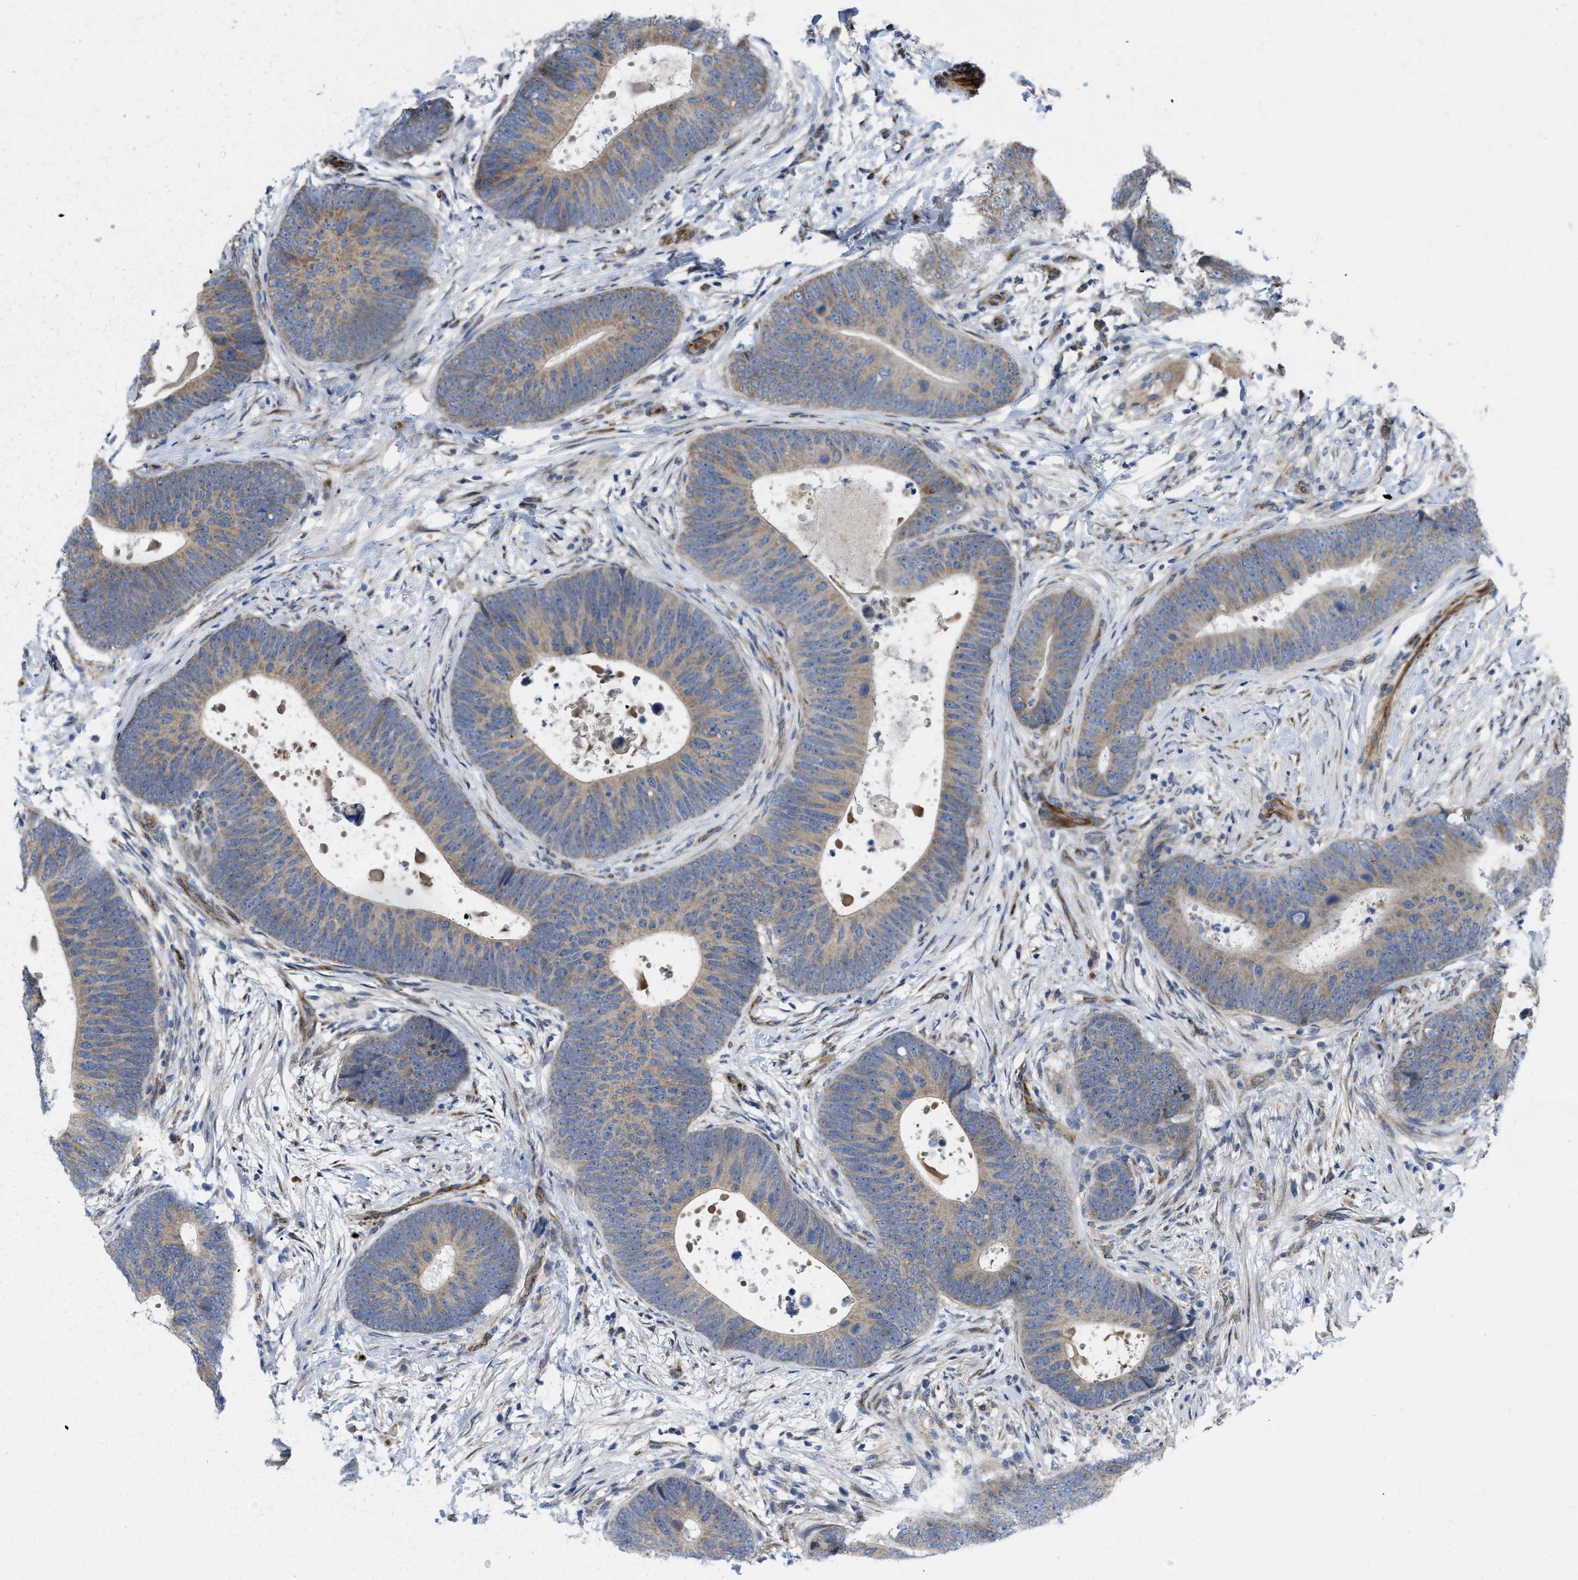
{"staining": {"intensity": "weak", "quantity": "25%-75%", "location": "cytoplasmic/membranous"}, "tissue": "colorectal cancer", "cell_type": "Tumor cells", "image_type": "cancer", "snomed": [{"axis": "morphology", "description": "Adenocarcinoma, NOS"}, {"axis": "topography", "description": "Colon"}], "caption": "This micrograph reveals colorectal cancer (adenocarcinoma) stained with immunohistochemistry to label a protein in brown. The cytoplasmic/membranous of tumor cells show weak positivity for the protein. Nuclei are counter-stained blue.", "gene": "EOGT", "patient": {"sex": "male", "age": 56}}